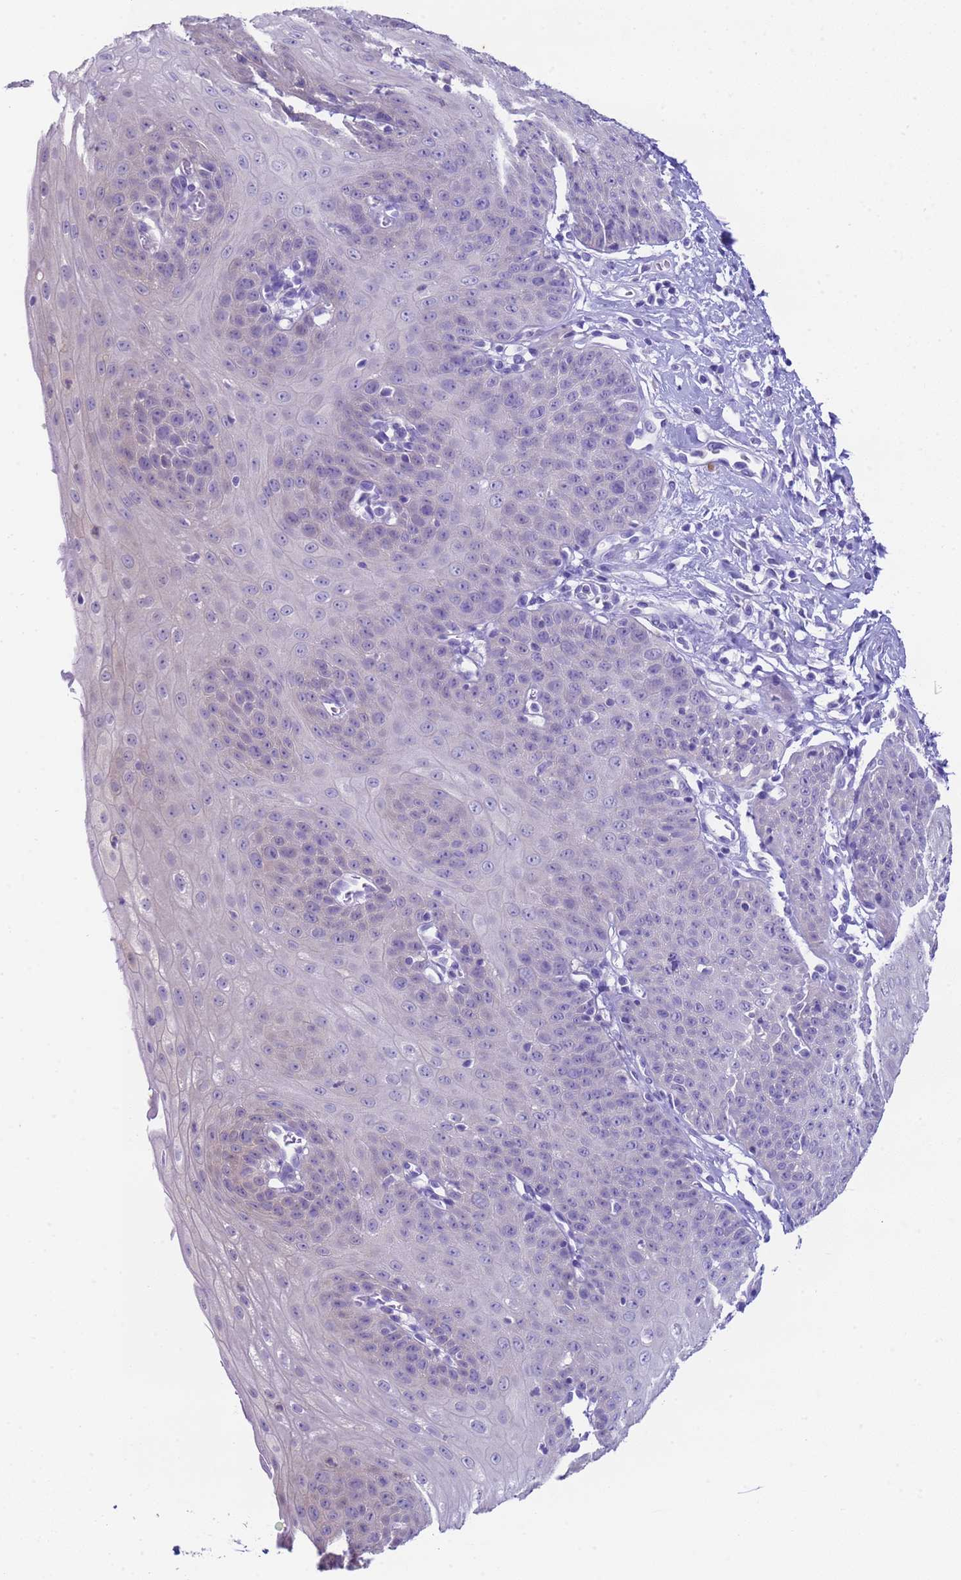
{"staining": {"intensity": "negative", "quantity": "none", "location": "none"}, "tissue": "esophagus", "cell_type": "Squamous epithelial cells", "image_type": "normal", "snomed": [{"axis": "morphology", "description": "Normal tissue, NOS"}, {"axis": "topography", "description": "Esophagus"}], "caption": "Esophagus was stained to show a protein in brown. There is no significant staining in squamous epithelial cells.", "gene": "USP38", "patient": {"sex": "male", "age": 71}}